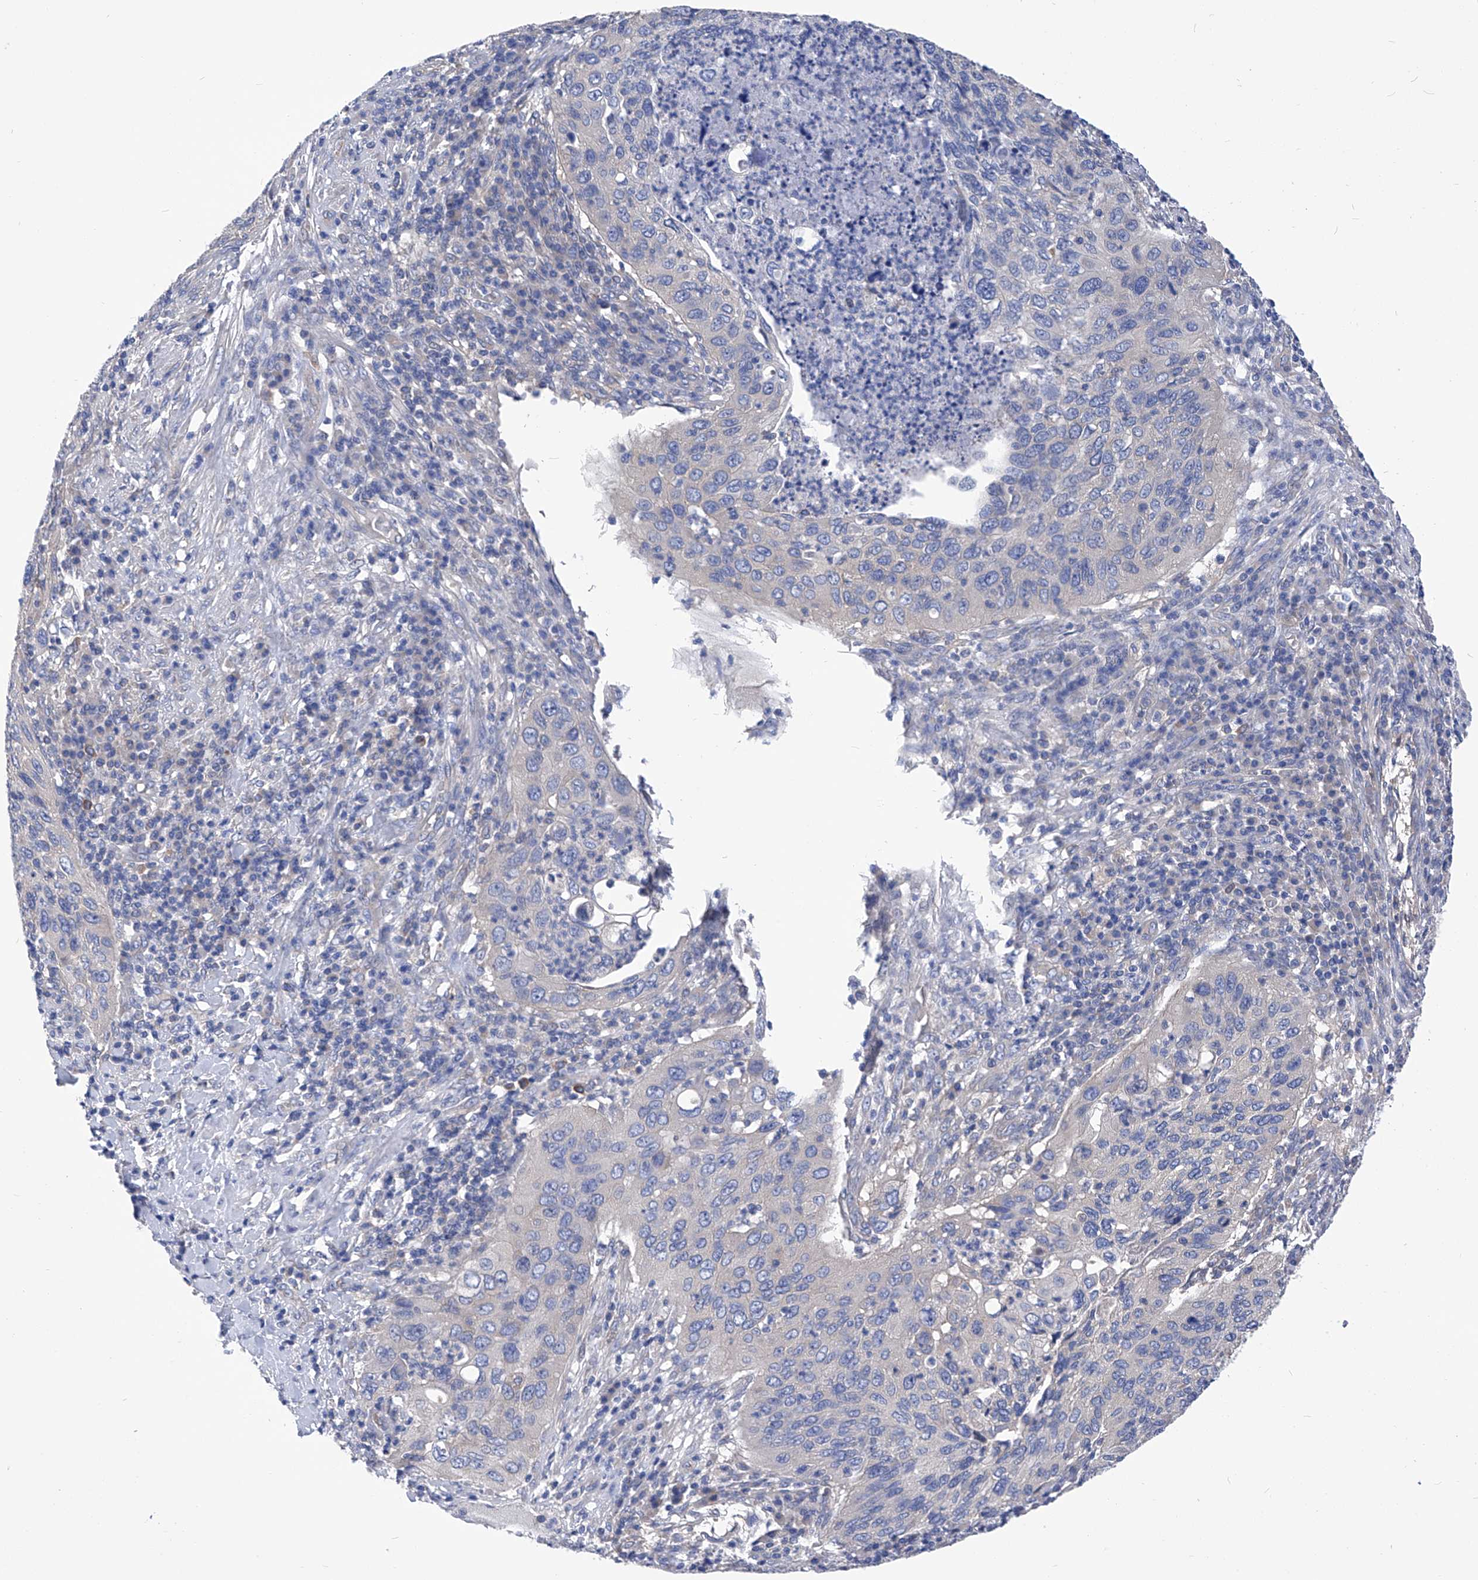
{"staining": {"intensity": "moderate", "quantity": "<25%", "location": "cytoplasmic/membranous"}, "tissue": "cervical cancer", "cell_type": "Tumor cells", "image_type": "cancer", "snomed": [{"axis": "morphology", "description": "Squamous cell carcinoma, NOS"}, {"axis": "topography", "description": "Cervix"}], "caption": "Cervical squamous cell carcinoma was stained to show a protein in brown. There is low levels of moderate cytoplasmic/membranous positivity in about <25% of tumor cells. The protein of interest is shown in brown color, while the nuclei are stained blue.", "gene": "XPNPEP1", "patient": {"sex": "female", "age": 38}}